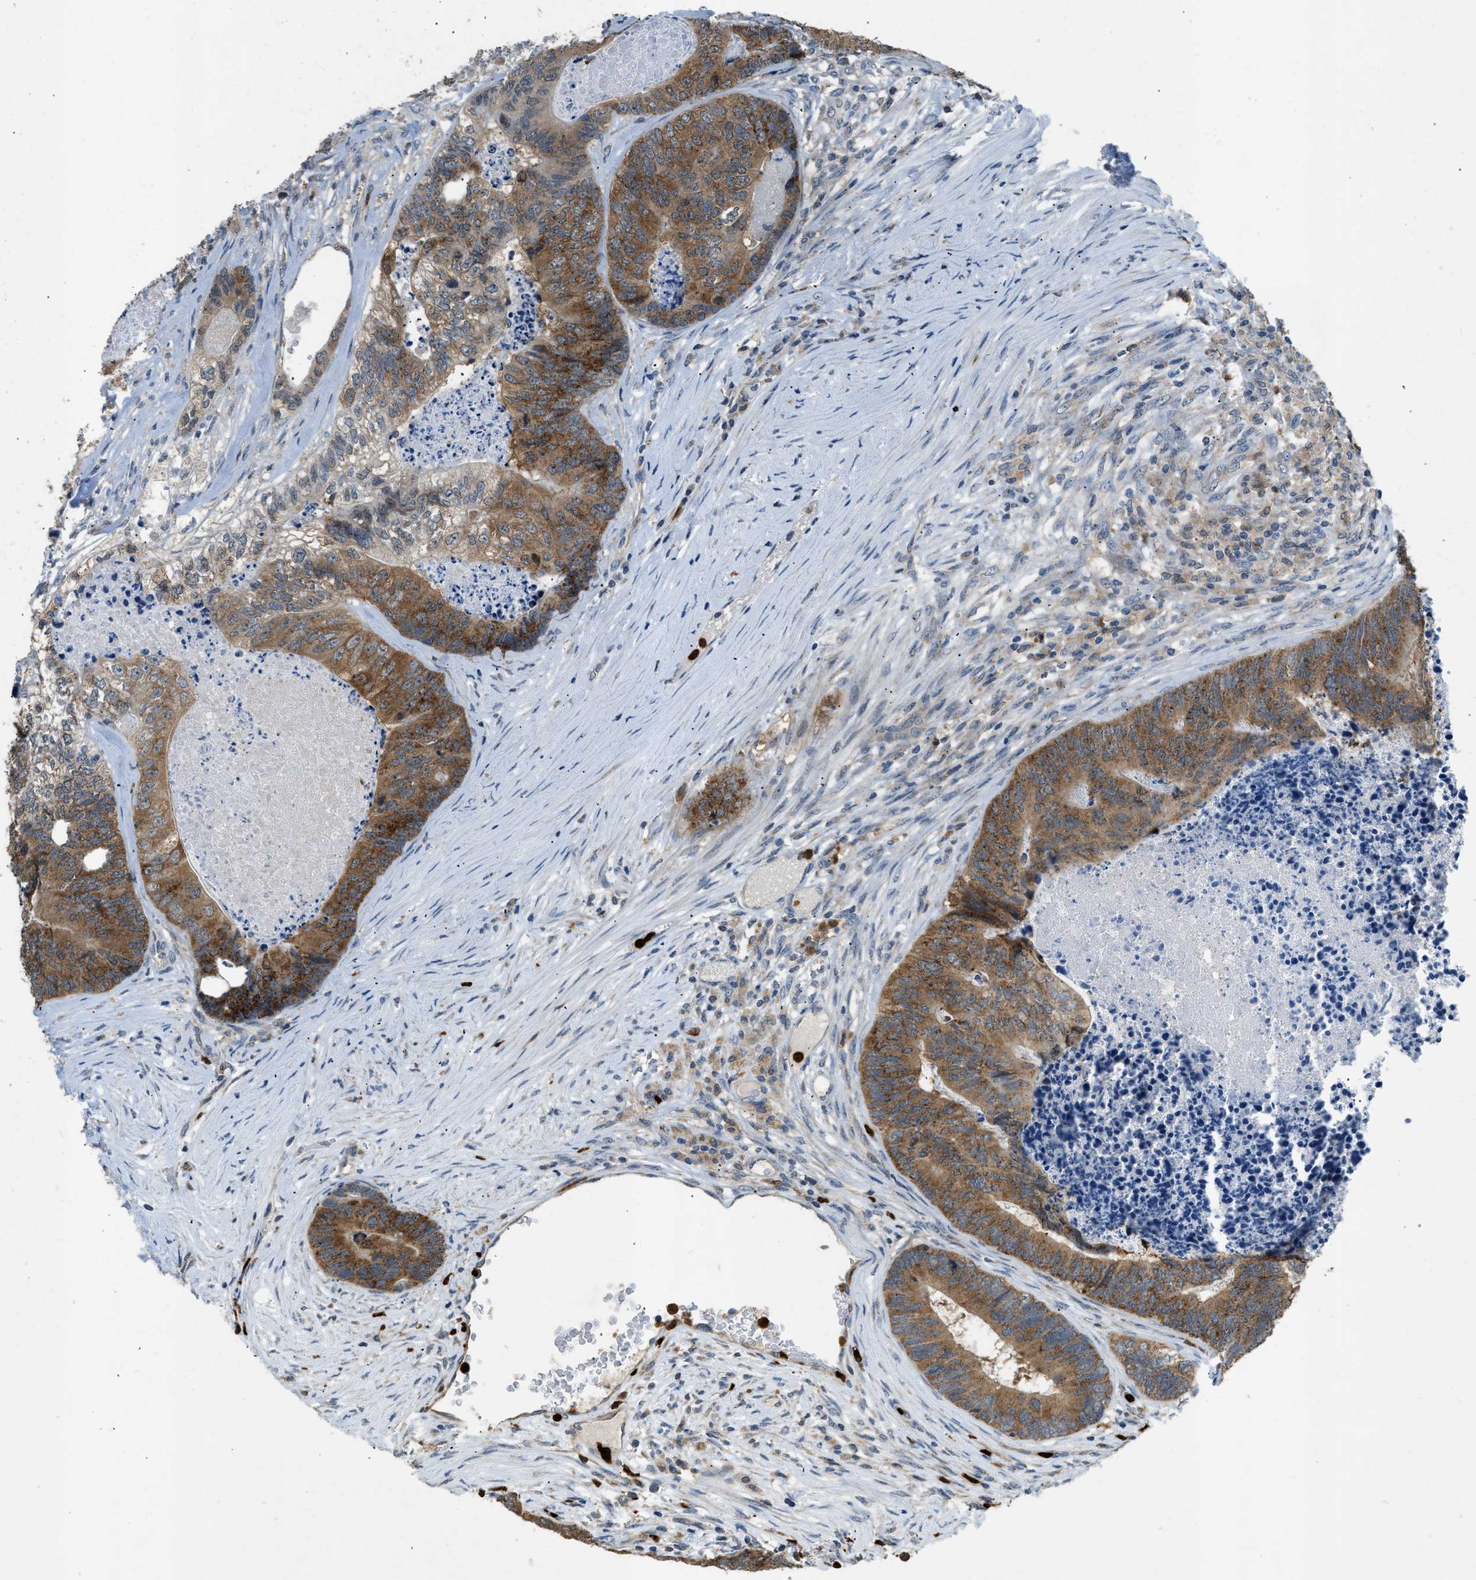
{"staining": {"intensity": "moderate", "quantity": ">75%", "location": "cytoplasmic/membranous"}, "tissue": "colorectal cancer", "cell_type": "Tumor cells", "image_type": "cancer", "snomed": [{"axis": "morphology", "description": "Adenocarcinoma, NOS"}, {"axis": "topography", "description": "Colon"}], "caption": "A brown stain highlights moderate cytoplasmic/membranous positivity of a protein in colorectal cancer tumor cells.", "gene": "TOMM34", "patient": {"sex": "female", "age": 67}}